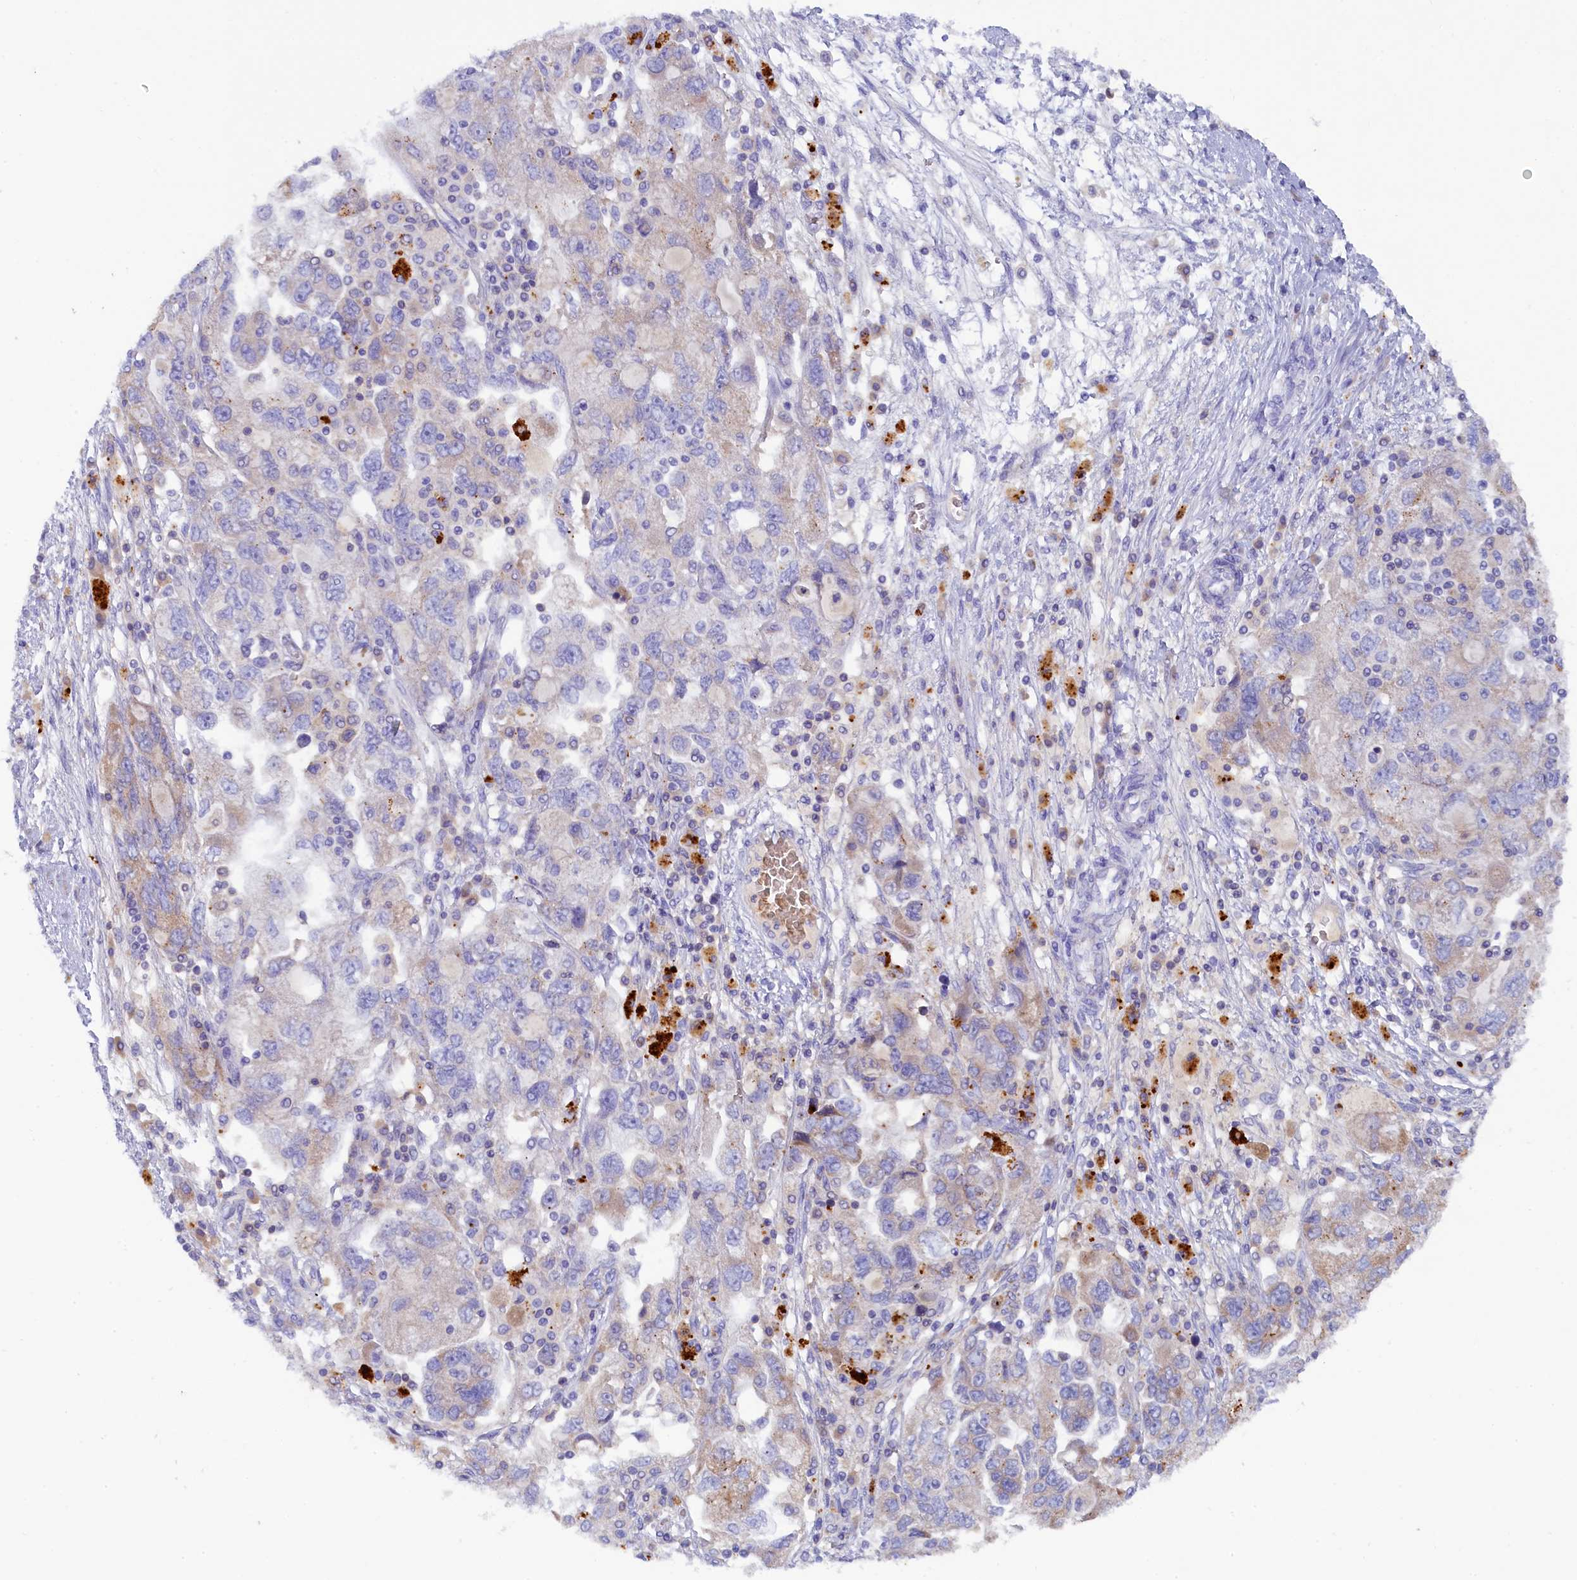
{"staining": {"intensity": "weak", "quantity": "25%-75%", "location": "cytoplasmic/membranous"}, "tissue": "ovarian cancer", "cell_type": "Tumor cells", "image_type": "cancer", "snomed": [{"axis": "morphology", "description": "Carcinoma, NOS"}, {"axis": "morphology", "description": "Cystadenocarcinoma, serous, NOS"}, {"axis": "topography", "description": "Ovary"}], "caption": "DAB immunohistochemical staining of serous cystadenocarcinoma (ovarian) reveals weak cytoplasmic/membranous protein staining in approximately 25%-75% of tumor cells. The protein of interest is shown in brown color, while the nuclei are stained blue.", "gene": "MYADML2", "patient": {"sex": "female", "age": 69}}